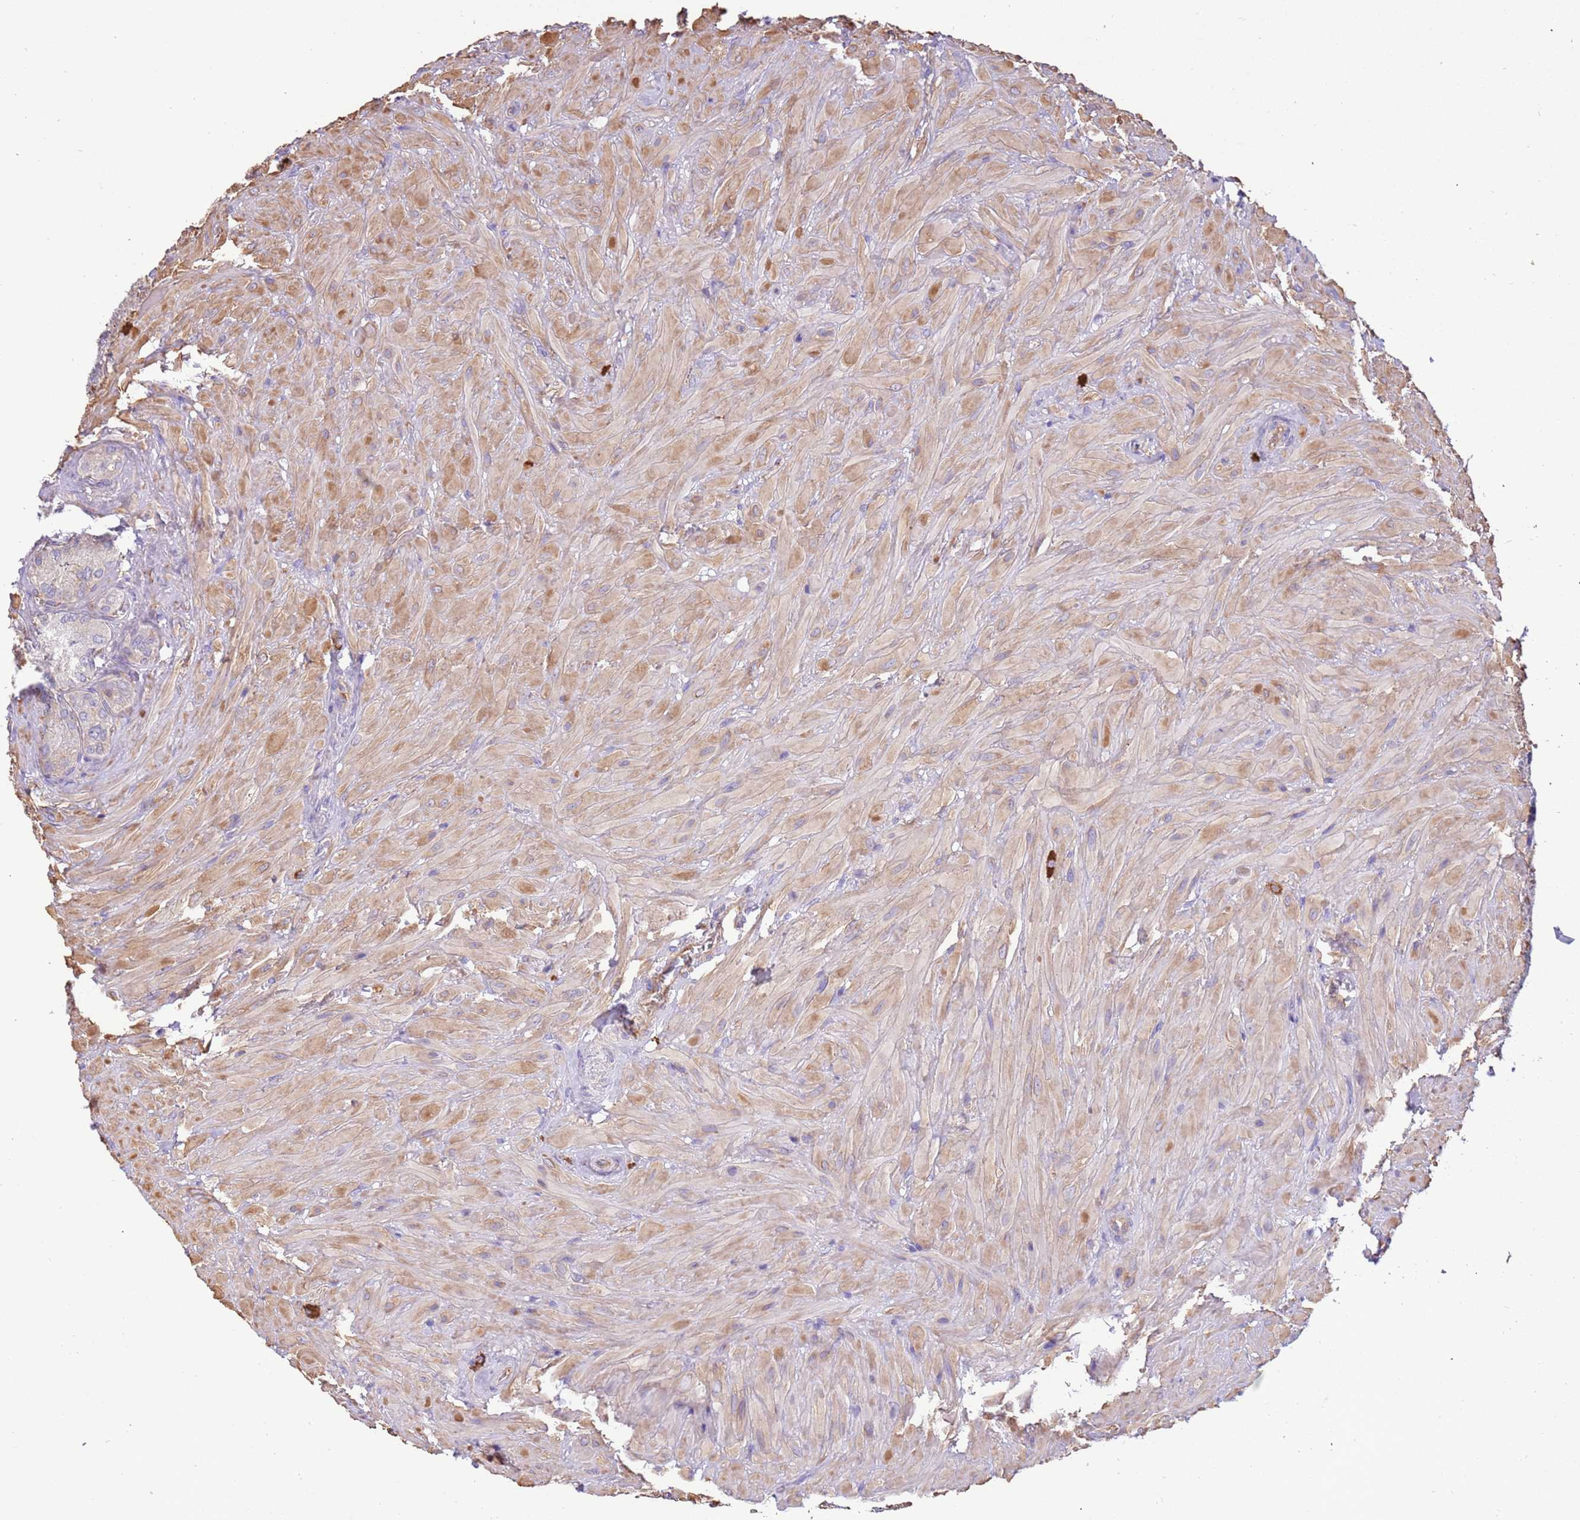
{"staining": {"intensity": "negative", "quantity": "none", "location": "none"}, "tissue": "seminal vesicle", "cell_type": "Glandular cells", "image_type": "normal", "snomed": [{"axis": "morphology", "description": "Normal tissue, NOS"}, {"axis": "topography", "description": "Seminal veicle"}], "caption": "Photomicrograph shows no significant protein staining in glandular cells of benign seminal vesicle.", "gene": "NAALADL1", "patient": {"sex": "male", "age": 62}}